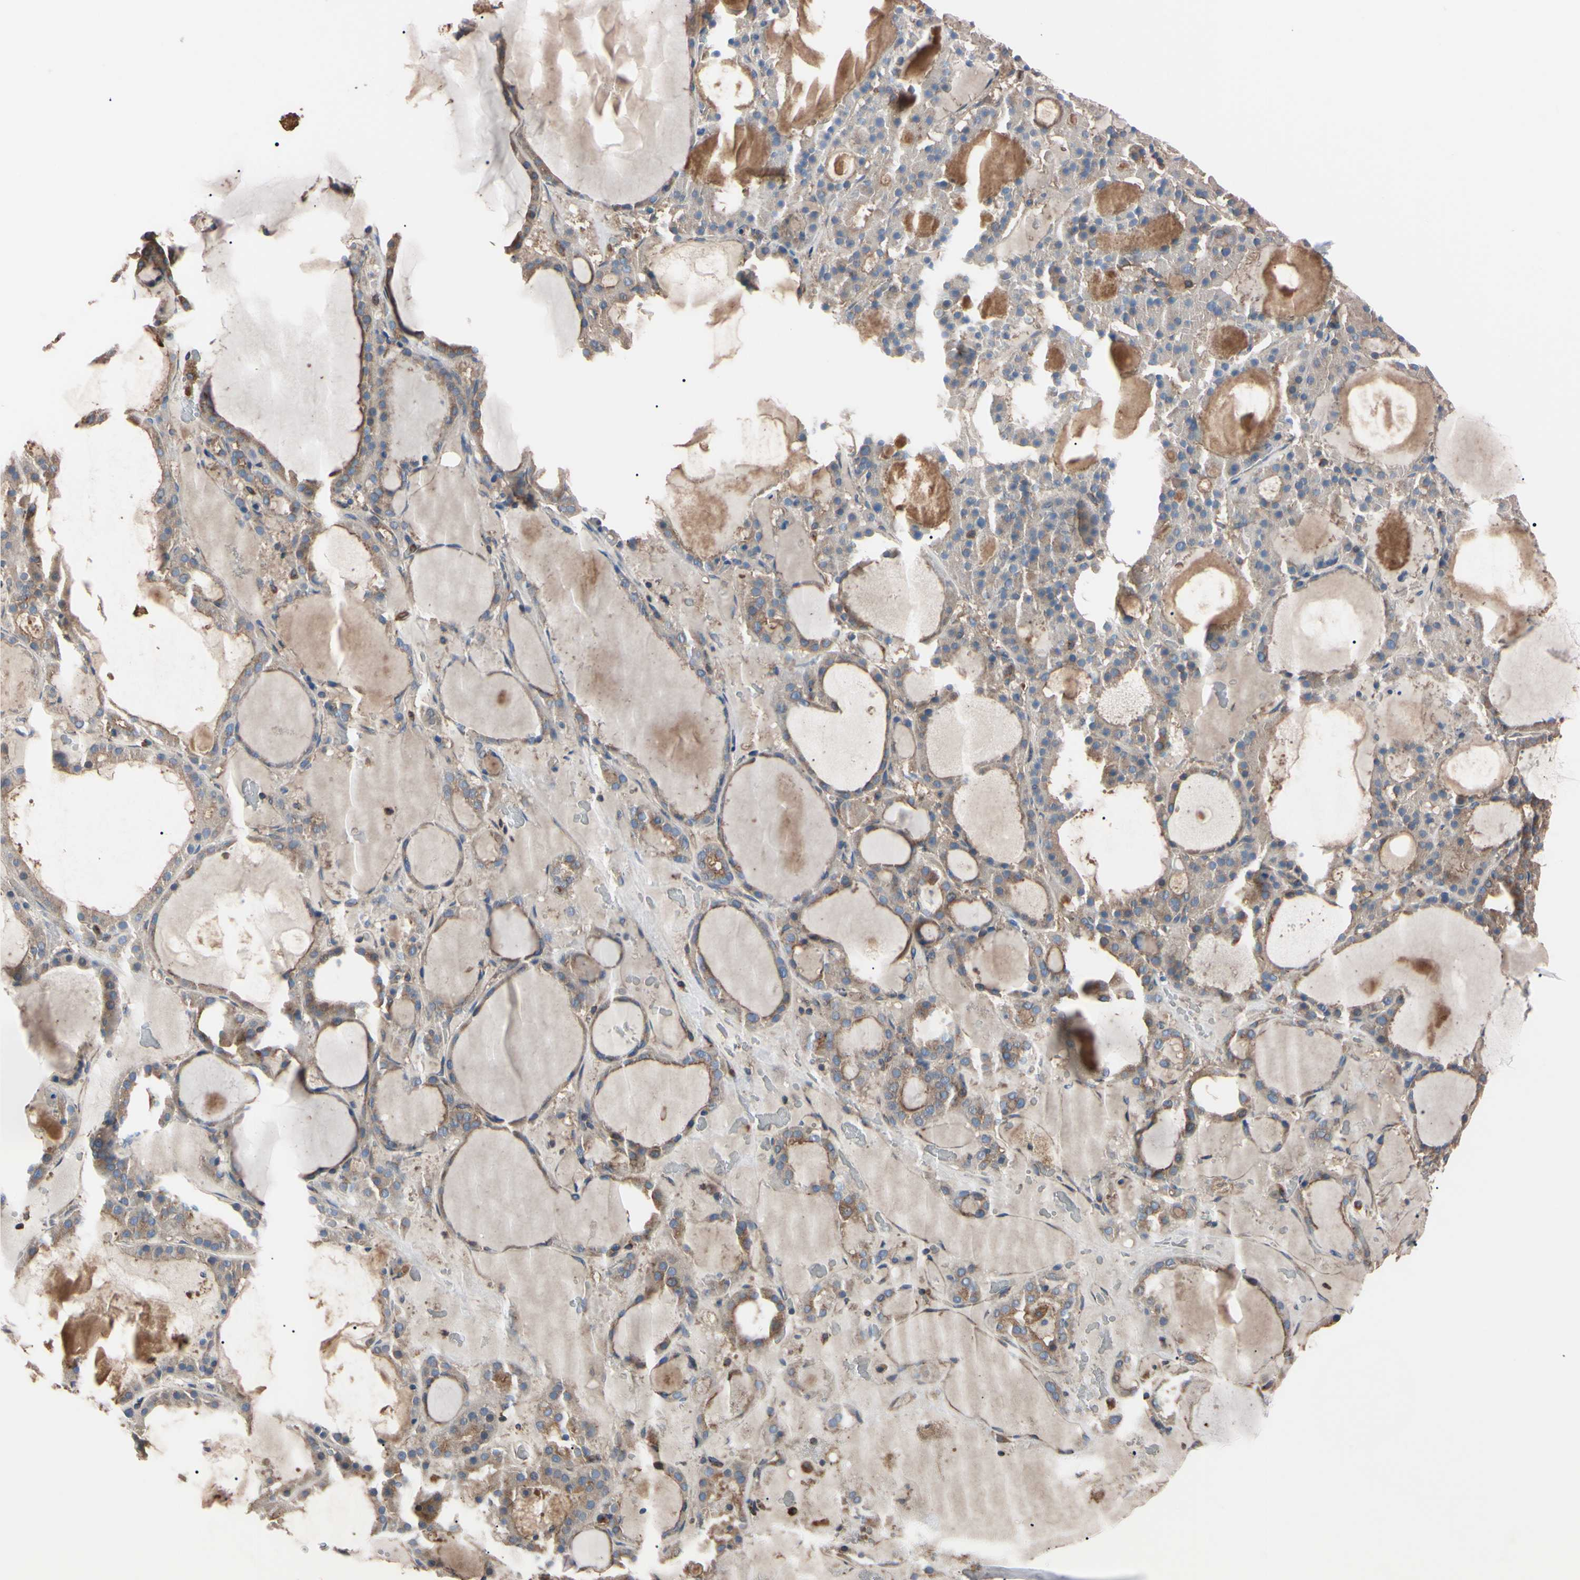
{"staining": {"intensity": "moderate", "quantity": ">75%", "location": "cytoplasmic/membranous"}, "tissue": "thyroid gland", "cell_type": "Glandular cells", "image_type": "normal", "snomed": [{"axis": "morphology", "description": "Normal tissue, NOS"}, {"axis": "morphology", "description": "Carcinoma, NOS"}, {"axis": "topography", "description": "Thyroid gland"}], "caption": "Immunohistochemistry (IHC) (DAB (3,3'-diaminobenzidine)) staining of normal human thyroid gland demonstrates moderate cytoplasmic/membranous protein staining in about >75% of glandular cells. (Stains: DAB in brown, nuclei in blue, Microscopy: brightfield microscopy at high magnification).", "gene": "PRKACA", "patient": {"sex": "female", "age": 86}}